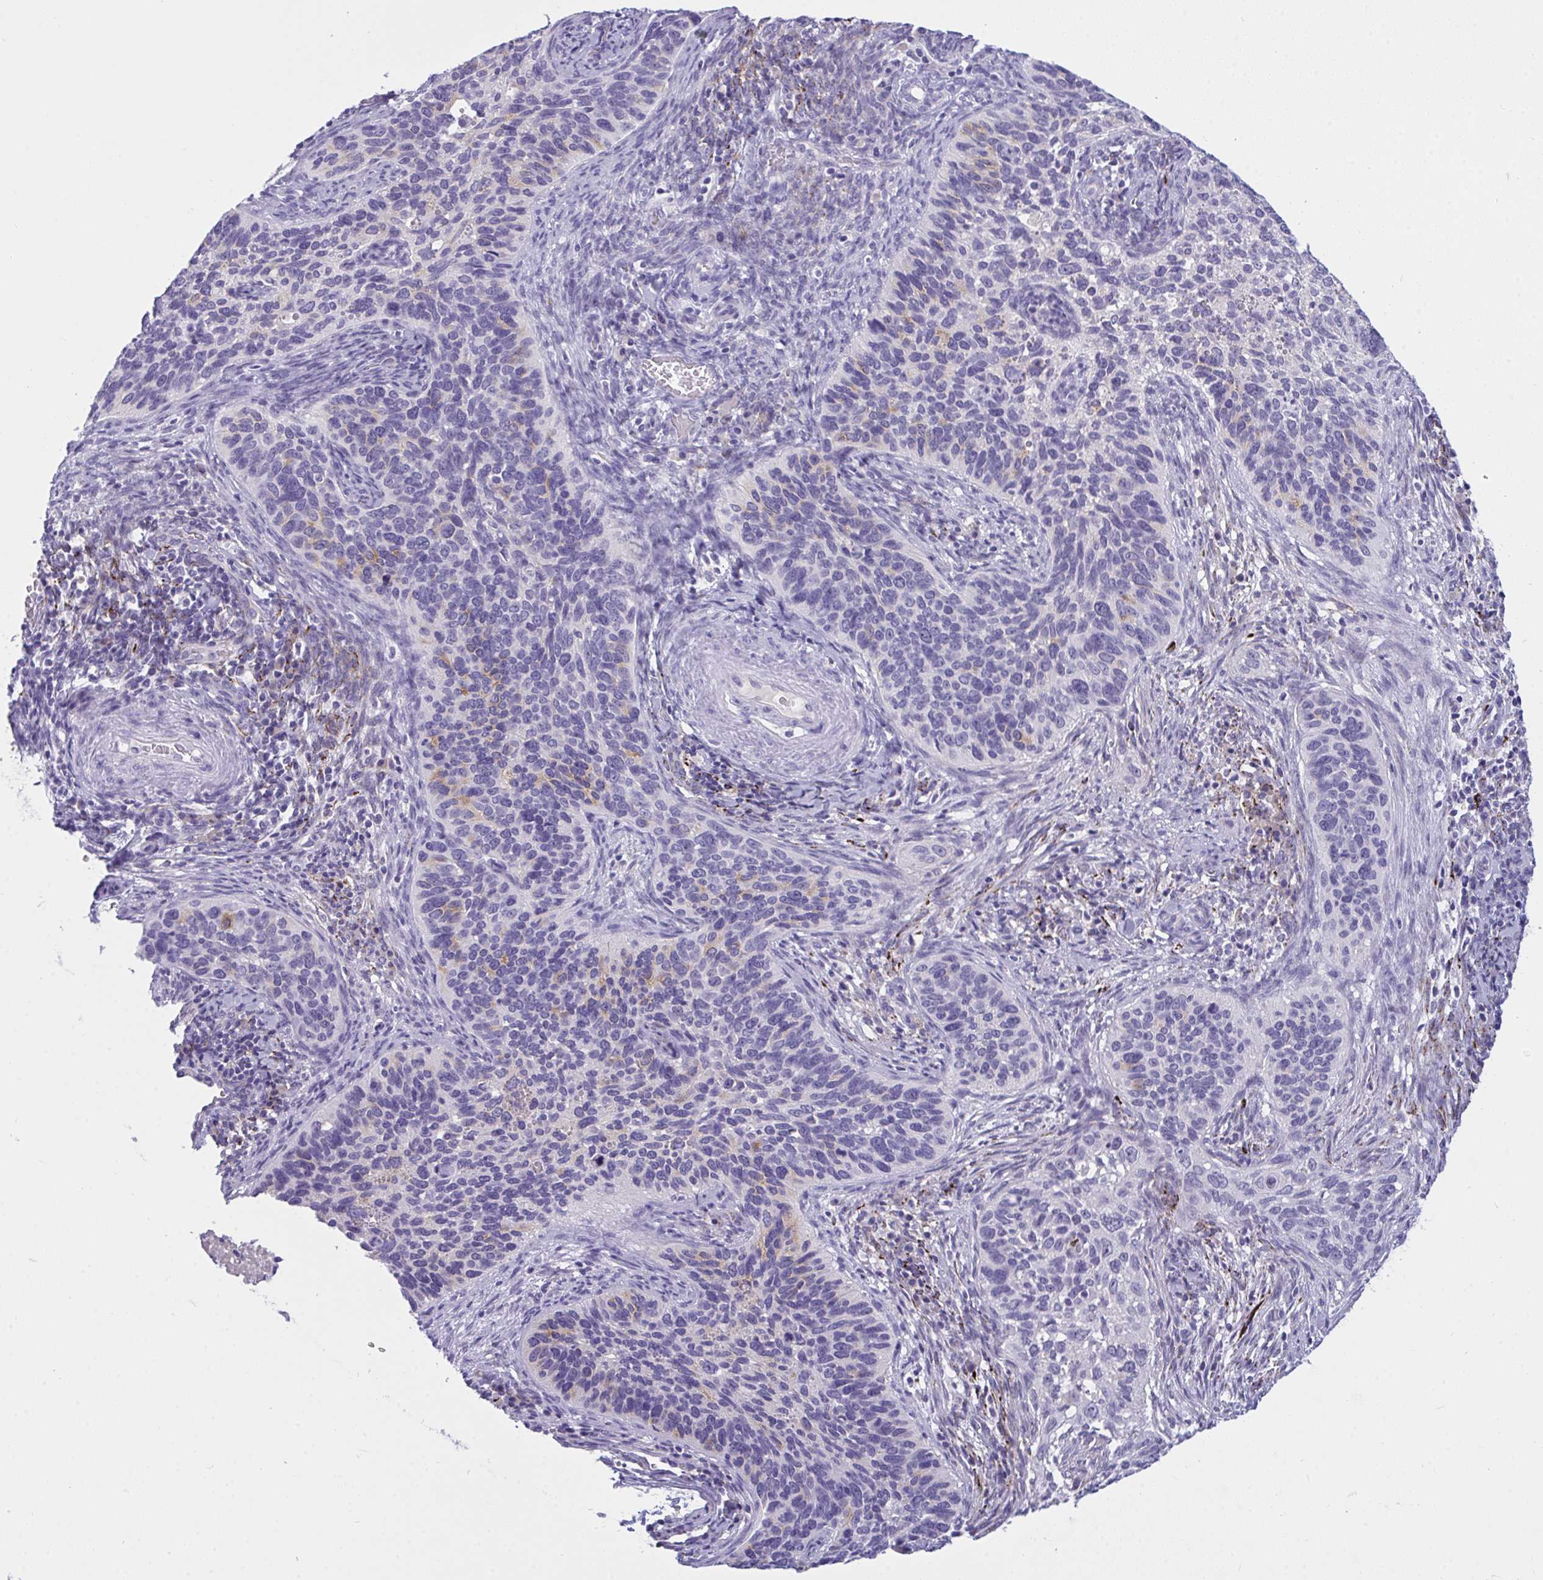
{"staining": {"intensity": "weak", "quantity": "<25%", "location": "cytoplasmic/membranous"}, "tissue": "cervical cancer", "cell_type": "Tumor cells", "image_type": "cancer", "snomed": [{"axis": "morphology", "description": "Squamous cell carcinoma, NOS"}, {"axis": "topography", "description": "Cervix"}], "caption": "DAB immunohistochemical staining of cervical cancer (squamous cell carcinoma) exhibits no significant expression in tumor cells. (IHC, brightfield microscopy, high magnification).", "gene": "SEMA6B", "patient": {"sex": "female", "age": 51}}